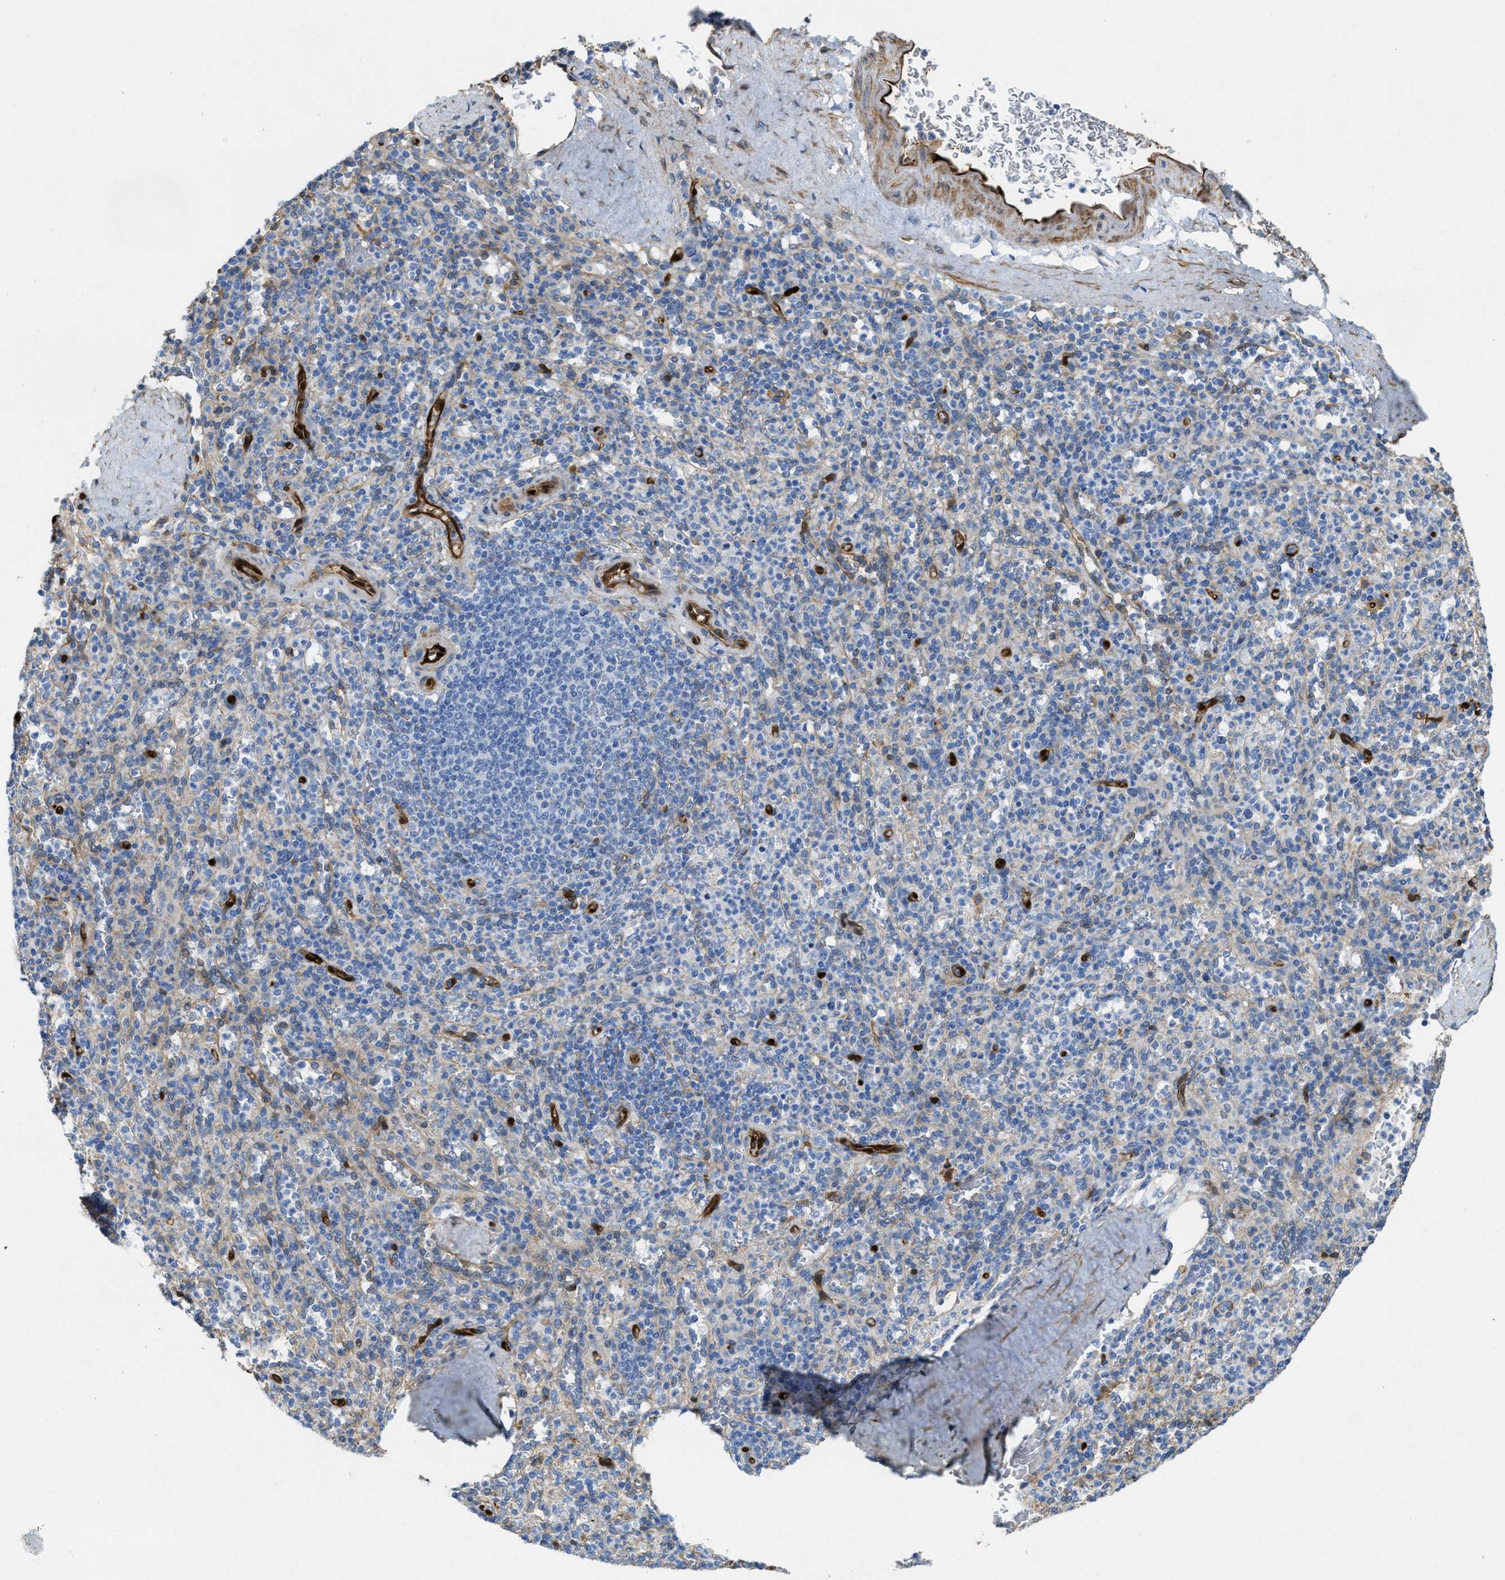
{"staining": {"intensity": "negative", "quantity": "none", "location": "none"}, "tissue": "spleen", "cell_type": "Cells in red pulp", "image_type": "normal", "snomed": [{"axis": "morphology", "description": "Normal tissue, NOS"}, {"axis": "topography", "description": "Spleen"}], "caption": "The image displays no staining of cells in red pulp in normal spleen.", "gene": "ASS1", "patient": {"sex": "male", "age": 36}}